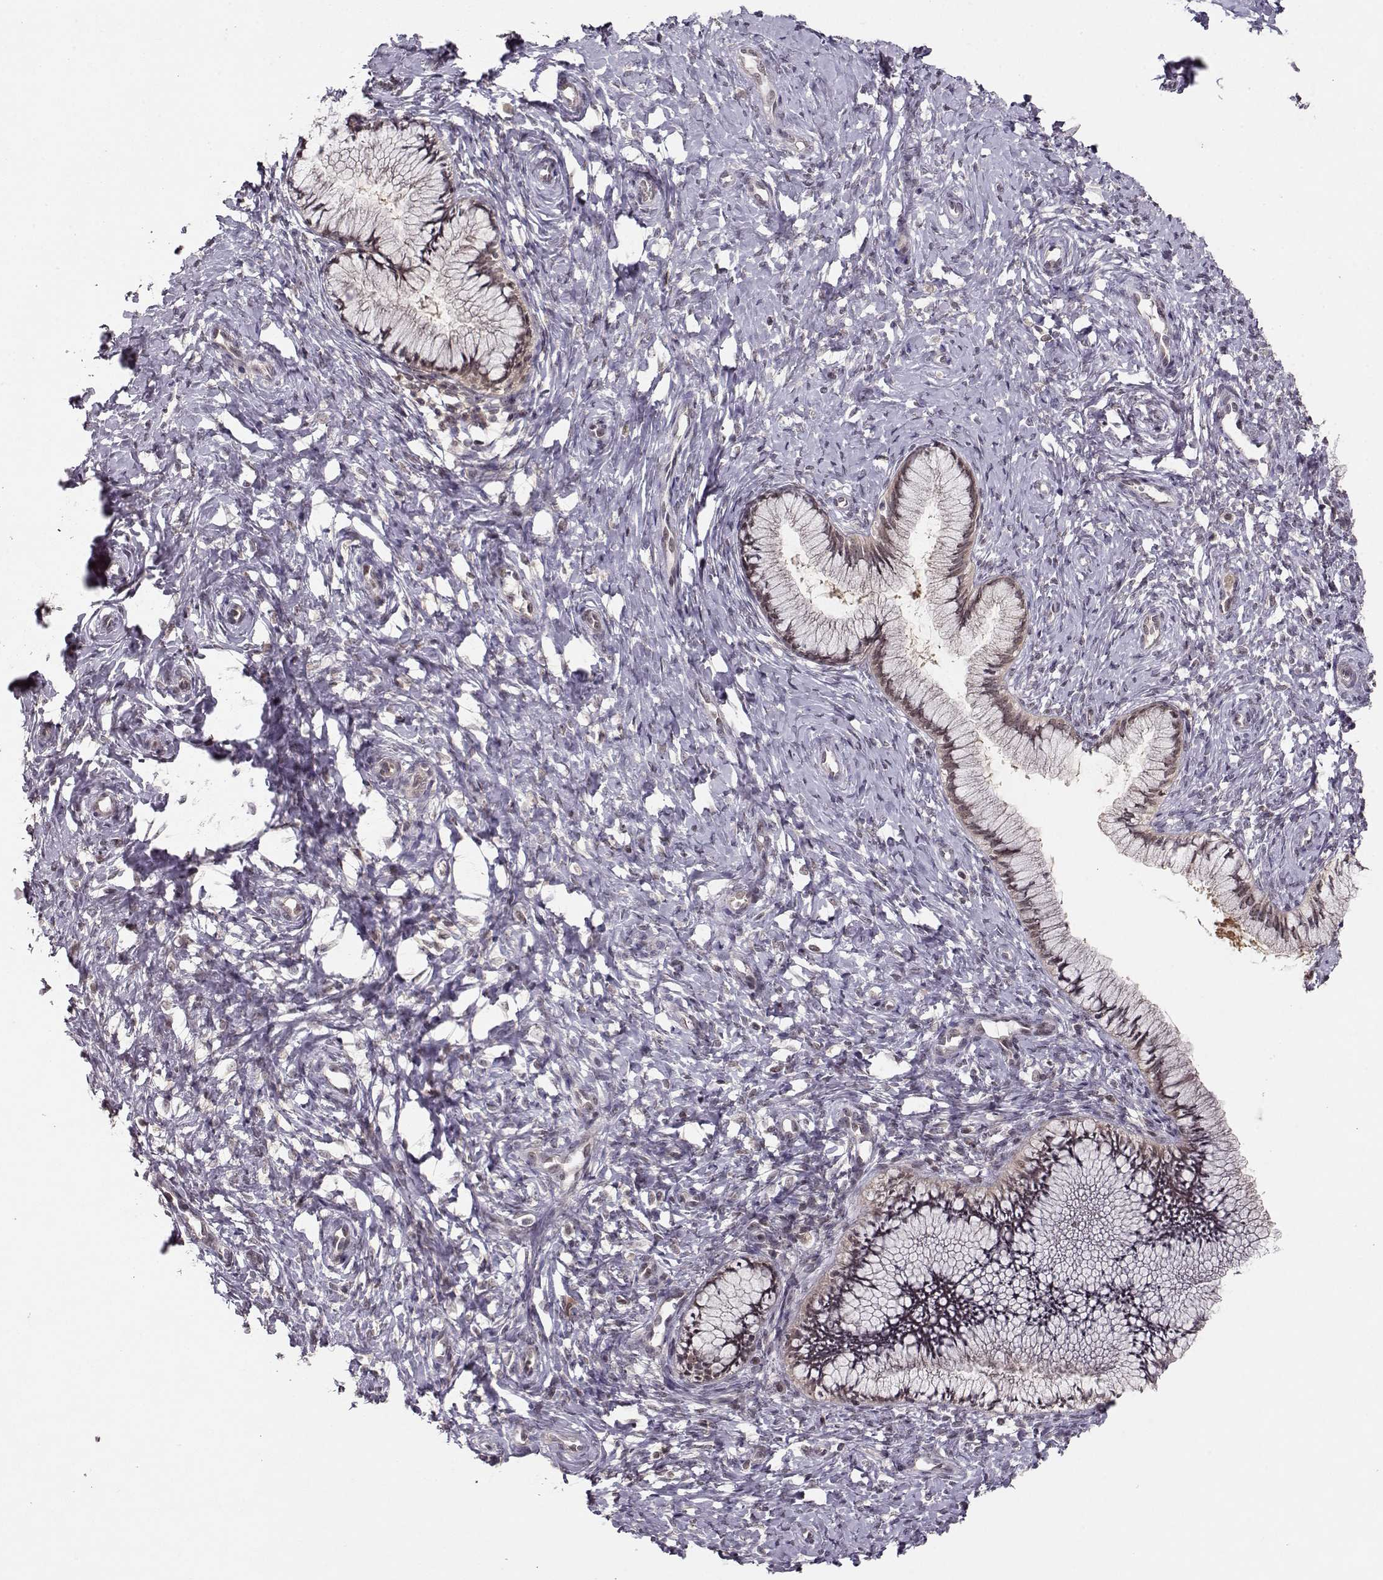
{"staining": {"intensity": "weak", "quantity": "<25%", "location": "cytoplasmic/membranous"}, "tissue": "cervix", "cell_type": "Glandular cells", "image_type": "normal", "snomed": [{"axis": "morphology", "description": "Normal tissue, NOS"}, {"axis": "topography", "description": "Cervix"}], "caption": "Immunohistochemistry image of unremarkable cervix: human cervix stained with DAB shows no significant protein staining in glandular cells.", "gene": "CSNK2A1", "patient": {"sex": "female", "age": 37}}